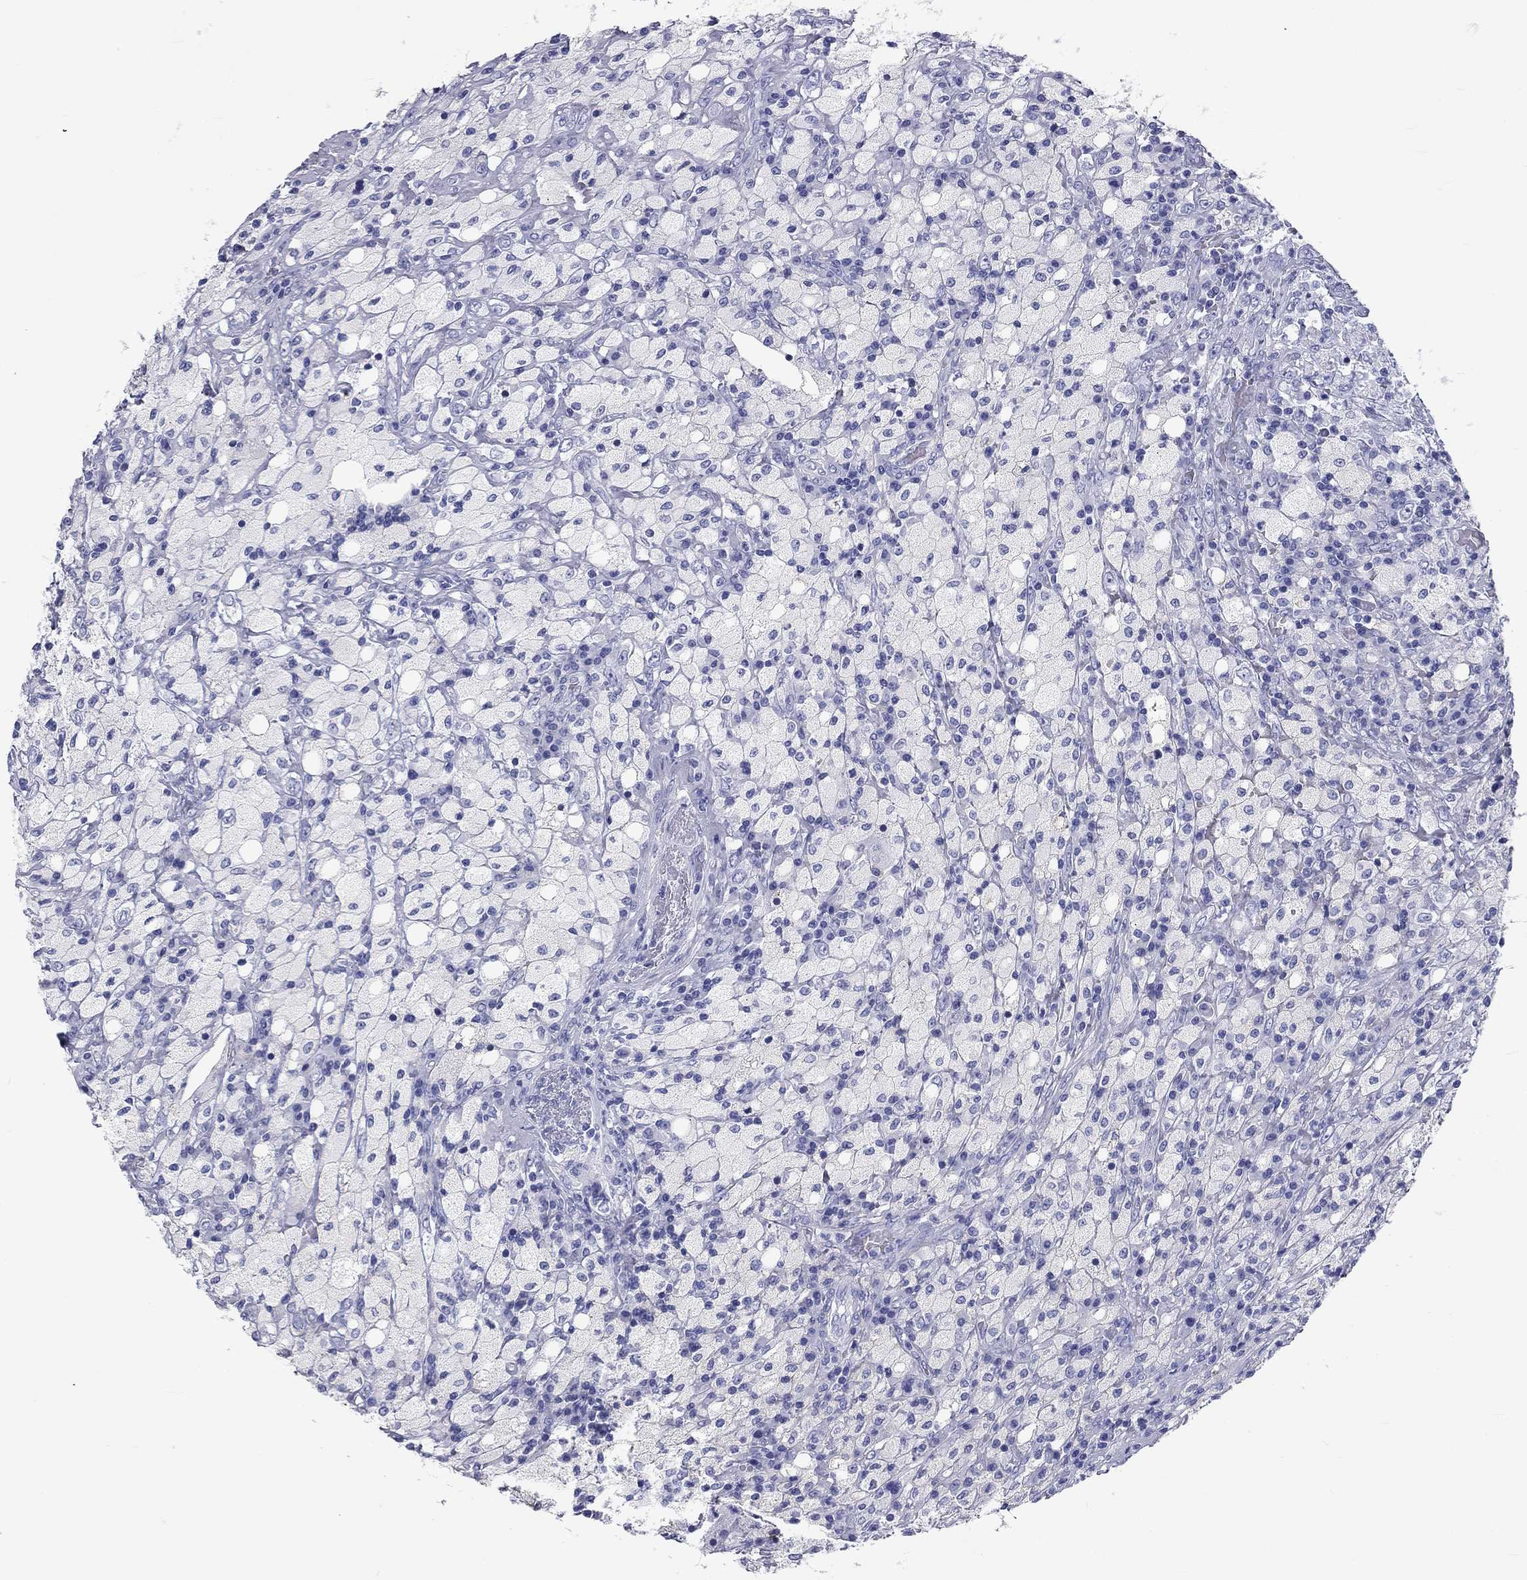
{"staining": {"intensity": "negative", "quantity": "none", "location": "none"}, "tissue": "testis cancer", "cell_type": "Tumor cells", "image_type": "cancer", "snomed": [{"axis": "morphology", "description": "Necrosis, NOS"}, {"axis": "morphology", "description": "Carcinoma, Embryonal, NOS"}, {"axis": "topography", "description": "Testis"}], "caption": "Testis cancer stained for a protein using immunohistochemistry reveals no staining tumor cells.", "gene": "DNALI1", "patient": {"sex": "male", "age": 19}}